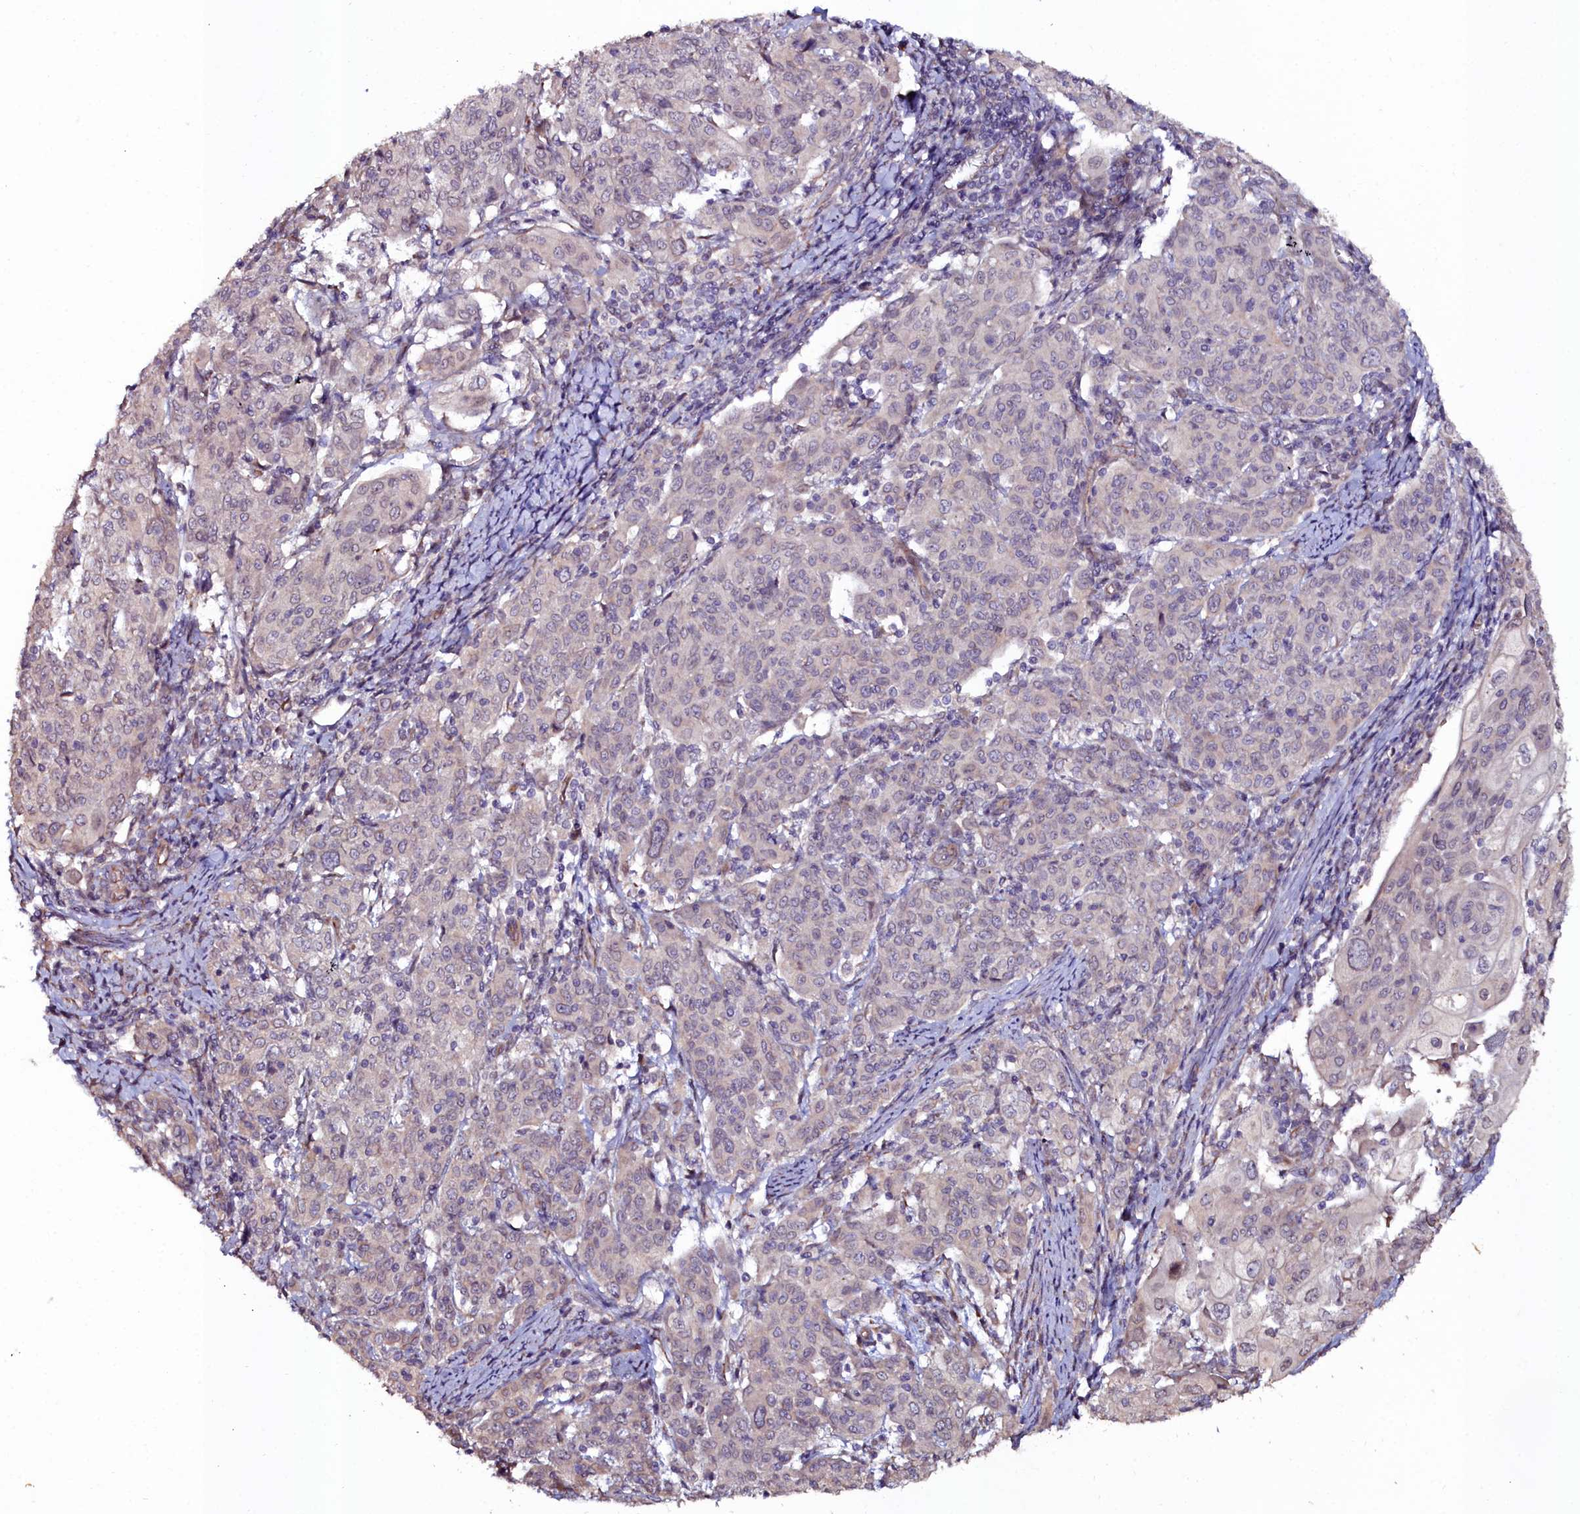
{"staining": {"intensity": "negative", "quantity": "none", "location": "none"}, "tissue": "cervical cancer", "cell_type": "Tumor cells", "image_type": "cancer", "snomed": [{"axis": "morphology", "description": "Squamous cell carcinoma, NOS"}, {"axis": "topography", "description": "Cervix"}], "caption": "DAB (3,3'-diaminobenzidine) immunohistochemical staining of cervical cancer demonstrates no significant staining in tumor cells.", "gene": "C4orf19", "patient": {"sex": "female", "age": 67}}